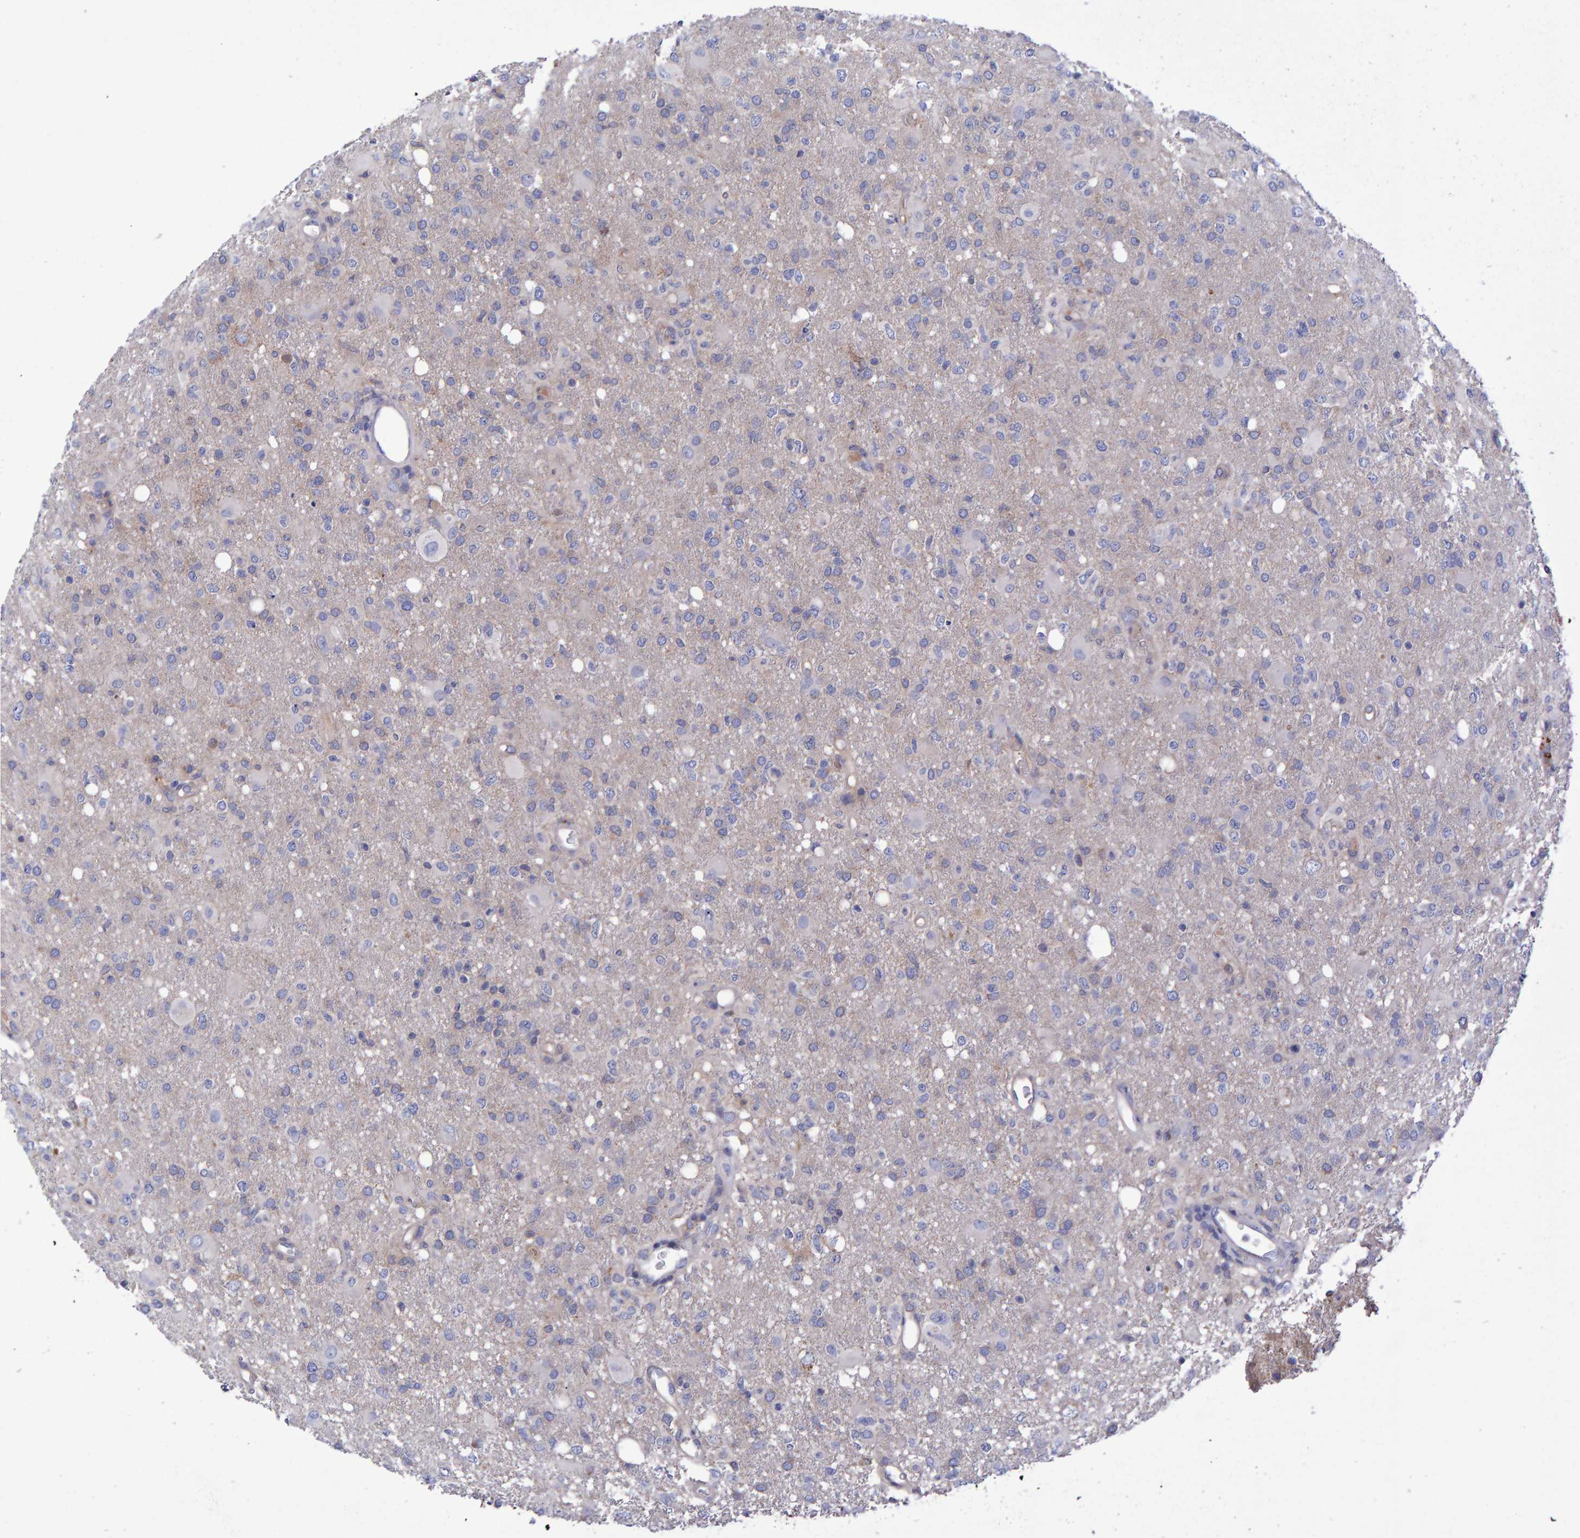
{"staining": {"intensity": "negative", "quantity": "none", "location": "none"}, "tissue": "glioma", "cell_type": "Tumor cells", "image_type": "cancer", "snomed": [{"axis": "morphology", "description": "Glioma, malignant, High grade"}, {"axis": "topography", "description": "Brain"}], "caption": "The immunohistochemistry image has no significant positivity in tumor cells of glioma tissue.", "gene": "EFR3A", "patient": {"sex": "female", "age": 57}}